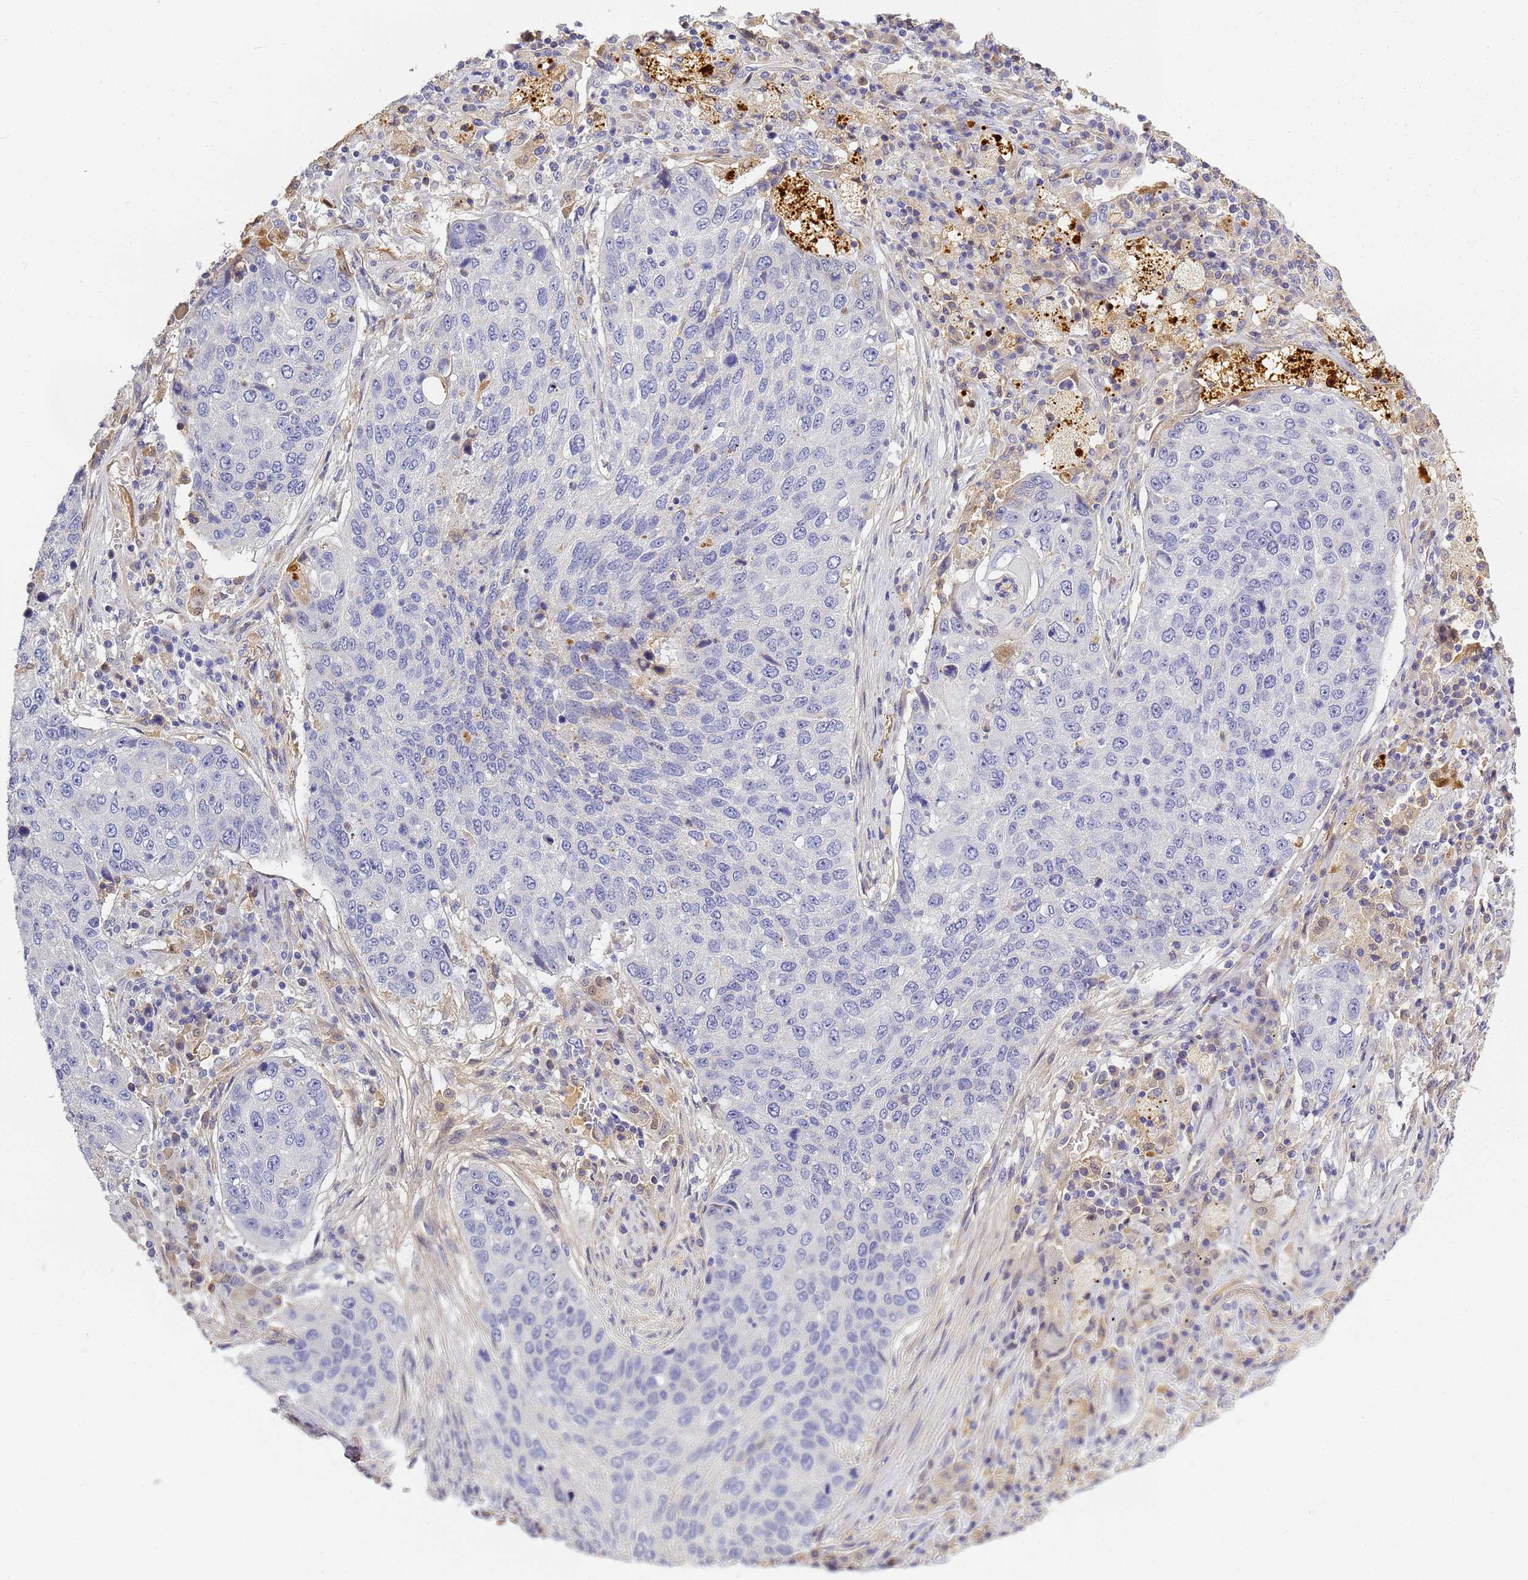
{"staining": {"intensity": "negative", "quantity": "none", "location": "none"}, "tissue": "lung cancer", "cell_type": "Tumor cells", "image_type": "cancer", "snomed": [{"axis": "morphology", "description": "Squamous cell carcinoma, NOS"}, {"axis": "topography", "description": "Lung"}], "caption": "Tumor cells are negative for protein expression in human lung cancer (squamous cell carcinoma).", "gene": "CFH", "patient": {"sex": "female", "age": 63}}